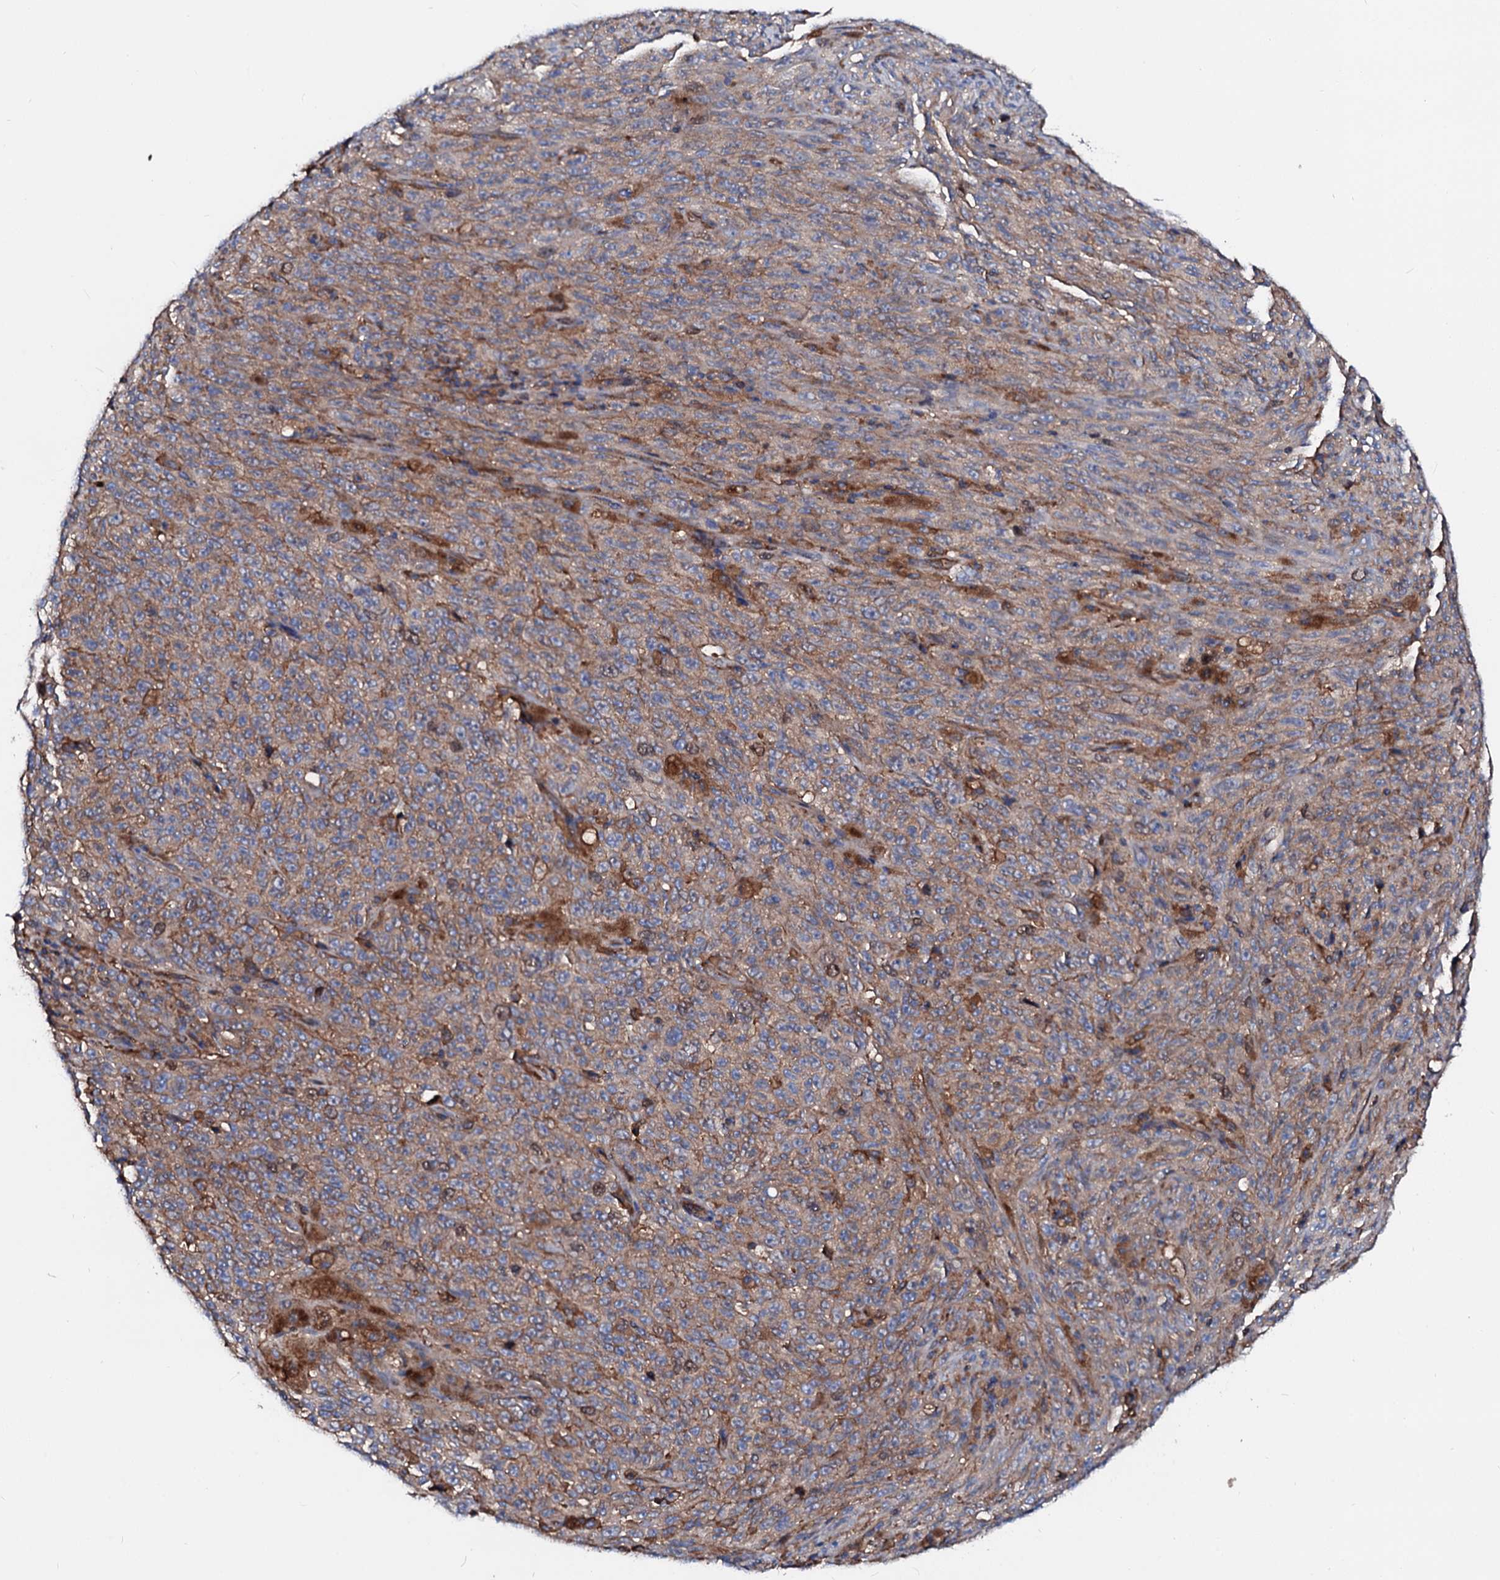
{"staining": {"intensity": "weak", "quantity": ">75%", "location": "cytoplasmic/membranous"}, "tissue": "melanoma", "cell_type": "Tumor cells", "image_type": "cancer", "snomed": [{"axis": "morphology", "description": "Malignant melanoma, NOS"}, {"axis": "topography", "description": "Skin"}], "caption": "Malignant melanoma stained for a protein (brown) demonstrates weak cytoplasmic/membranous positive positivity in about >75% of tumor cells.", "gene": "CSKMT", "patient": {"sex": "female", "age": 82}}